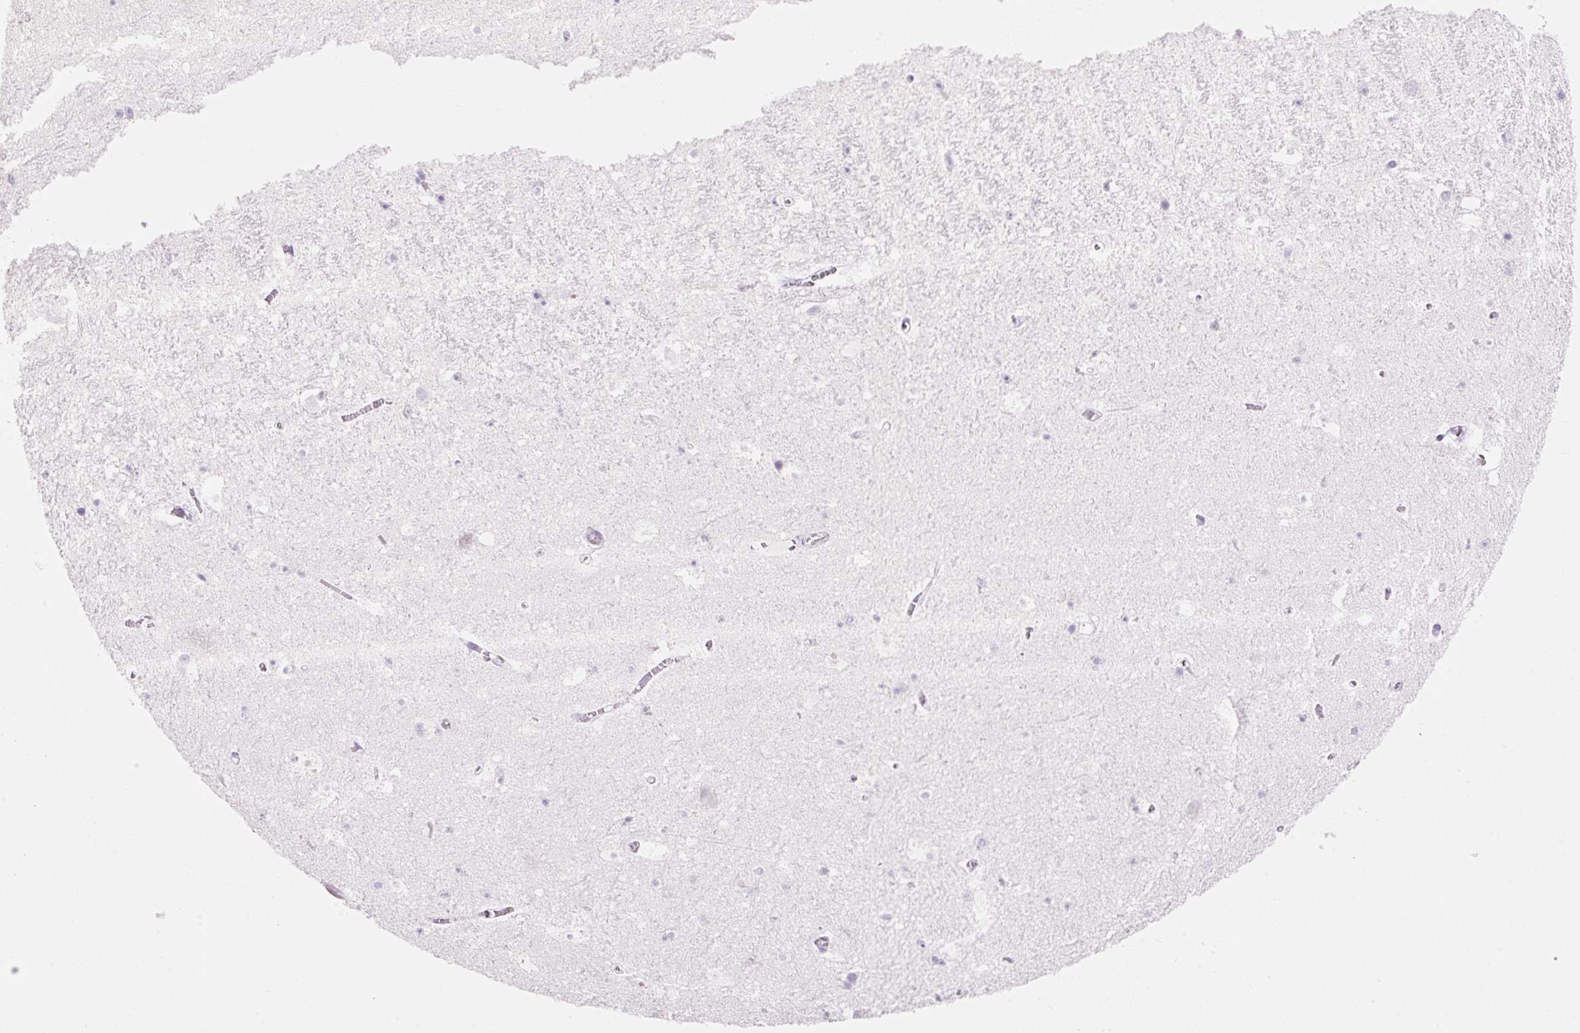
{"staining": {"intensity": "negative", "quantity": "none", "location": "none"}, "tissue": "hippocampus", "cell_type": "Glial cells", "image_type": "normal", "snomed": [{"axis": "morphology", "description": "Normal tissue, NOS"}, {"axis": "topography", "description": "Hippocampus"}], "caption": "The image exhibits no staining of glial cells in unremarkable hippocampus. (Brightfield microscopy of DAB immunohistochemistry at high magnification).", "gene": "ZNF121", "patient": {"sex": "female", "age": 42}}